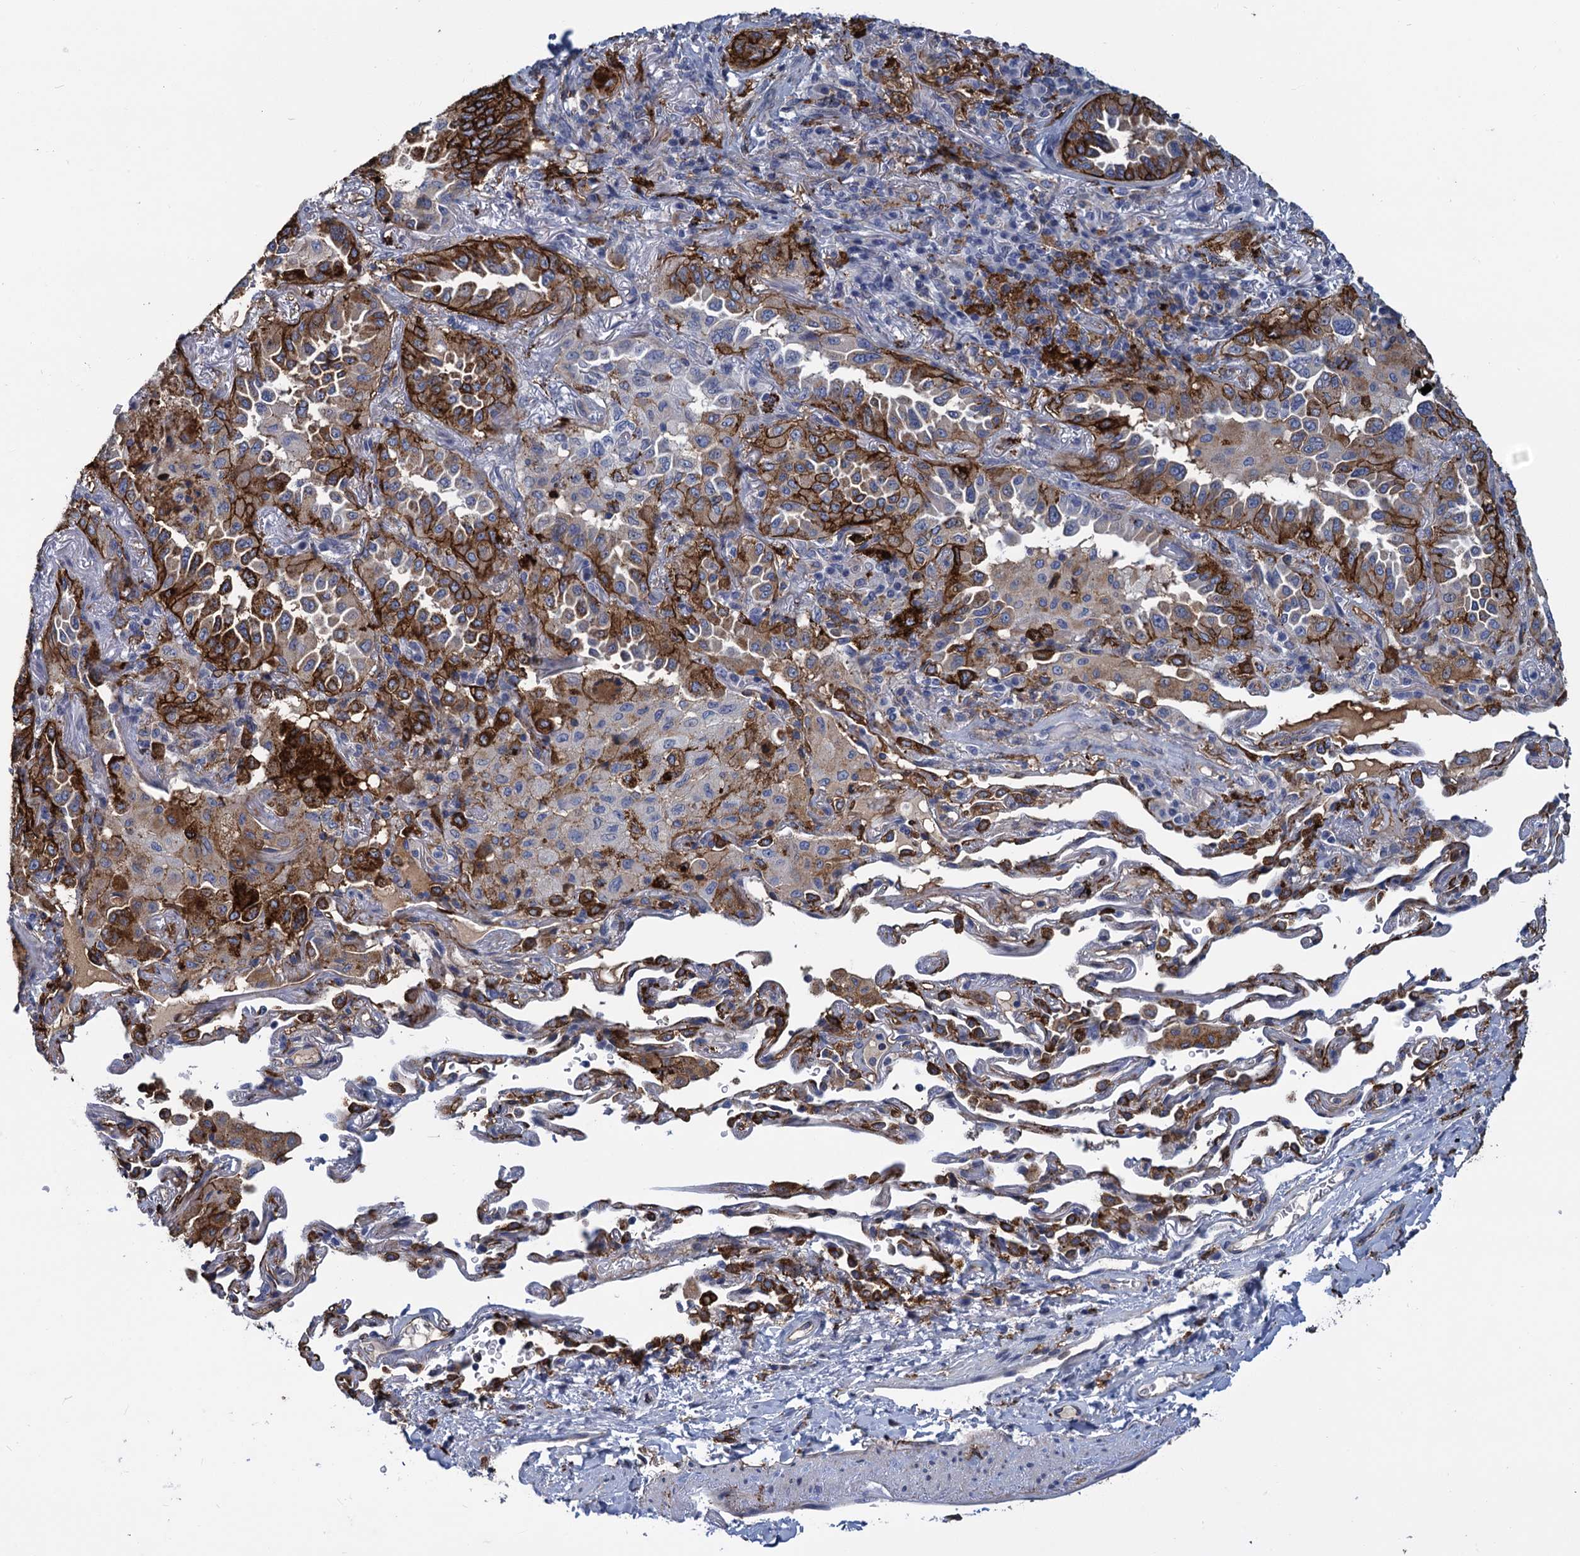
{"staining": {"intensity": "strong", "quantity": ">75%", "location": "cytoplasmic/membranous"}, "tissue": "lung cancer", "cell_type": "Tumor cells", "image_type": "cancer", "snomed": [{"axis": "morphology", "description": "Adenocarcinoma, NOS"}, {"axis": "topography", "description": "Lung"}], "caption": "A micrograph showing strong cytoplasmic/membranous staining in approximately >75% of tumor cells in lung adenocarcinoma, as visualized by brown immunohistochemical staining.", "gene": "DNHD1", "patient": {"sex": "female", "age": 69}}